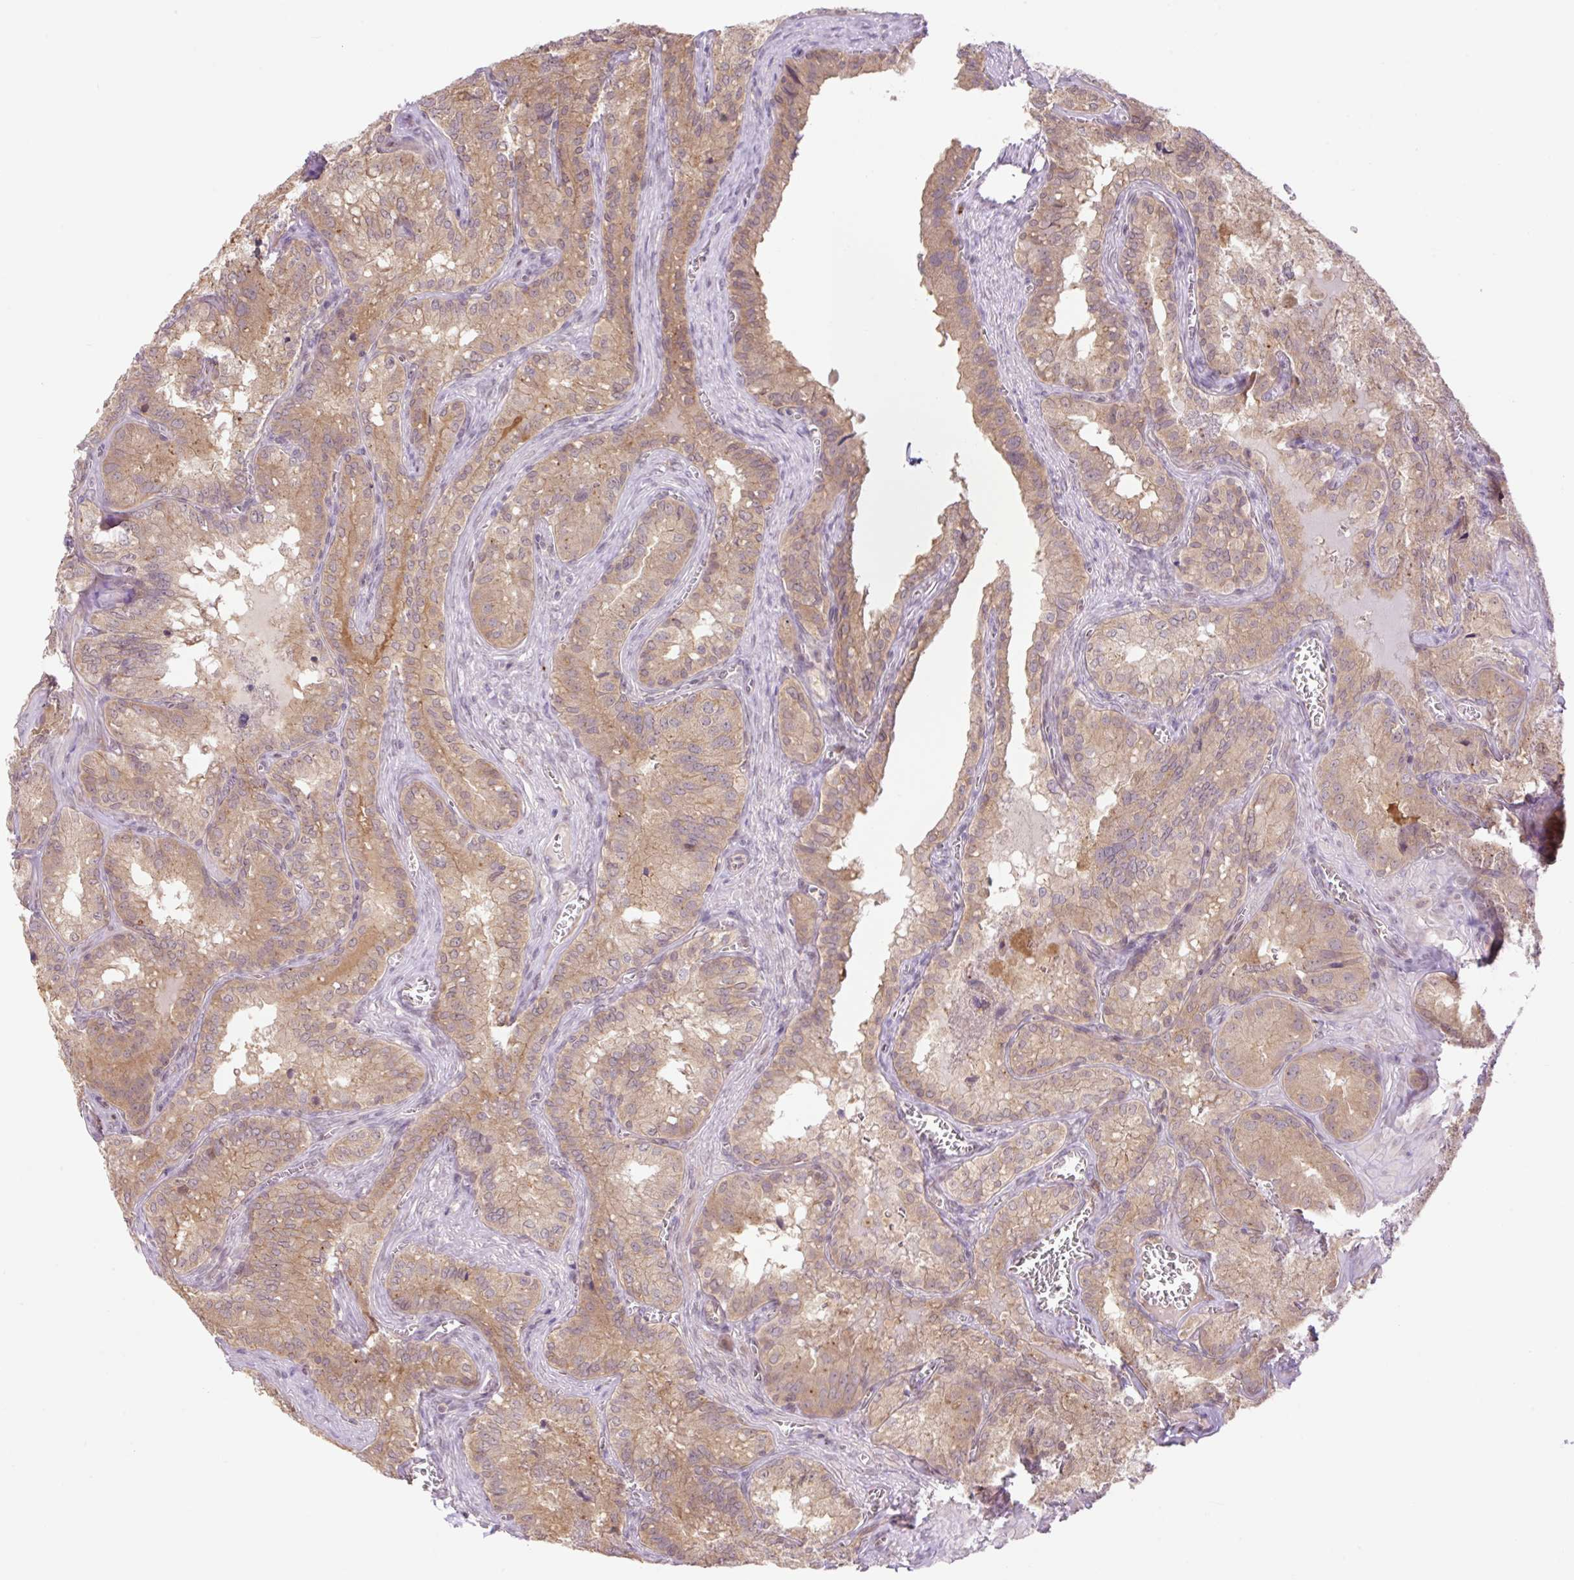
{"staining": {"intensity": "moderate", "quantity": ">75%", "location": "cytoplasmic/membranous,nuclear"}, "tissue": "seminal vesicle", "cell_type": "Glandular cells", "image_type": "normal", "snomed": [{"axis": "morphology", "description": "Normal tissue, NOS"}, {"axis": "topography", "description": "Seminal veicle"}], "caption": "Unremarkable seminal vesicle shows moderate cytoplasmic/membranous,nuclear positivity in approximately >75% of glandular cells, visualized by immunohistochemistry.", "gene": "VPS25", "patient": {"sex": "male", "age": 47}}